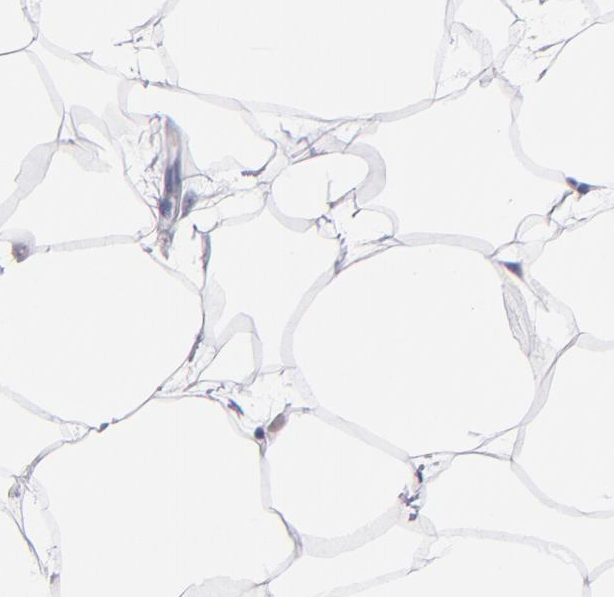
{"staining": {"intensity": "negative", "quantity": "none", "location": "none"}, "tissue": "adipose tissue", "cell_type": "Adipocytes", "image_type": "normal", "snomed": [{"axis": "morphology", "description": "Normal tissue, NOS"}, {"axis": "morphology", "description": "Duct carcinoma"}, {"axis": "topography", "description": "Breast"}, {"axis": "topography", "description": "Adipose tissue"}], "caption": "A high-resolution micrograph shows immunohistochemistry staining of benign adipose tissue, which reveals no significant staining in adipocytes.", "gene": "CDKL5", "patient": {"sex": "female", "age": 37}}